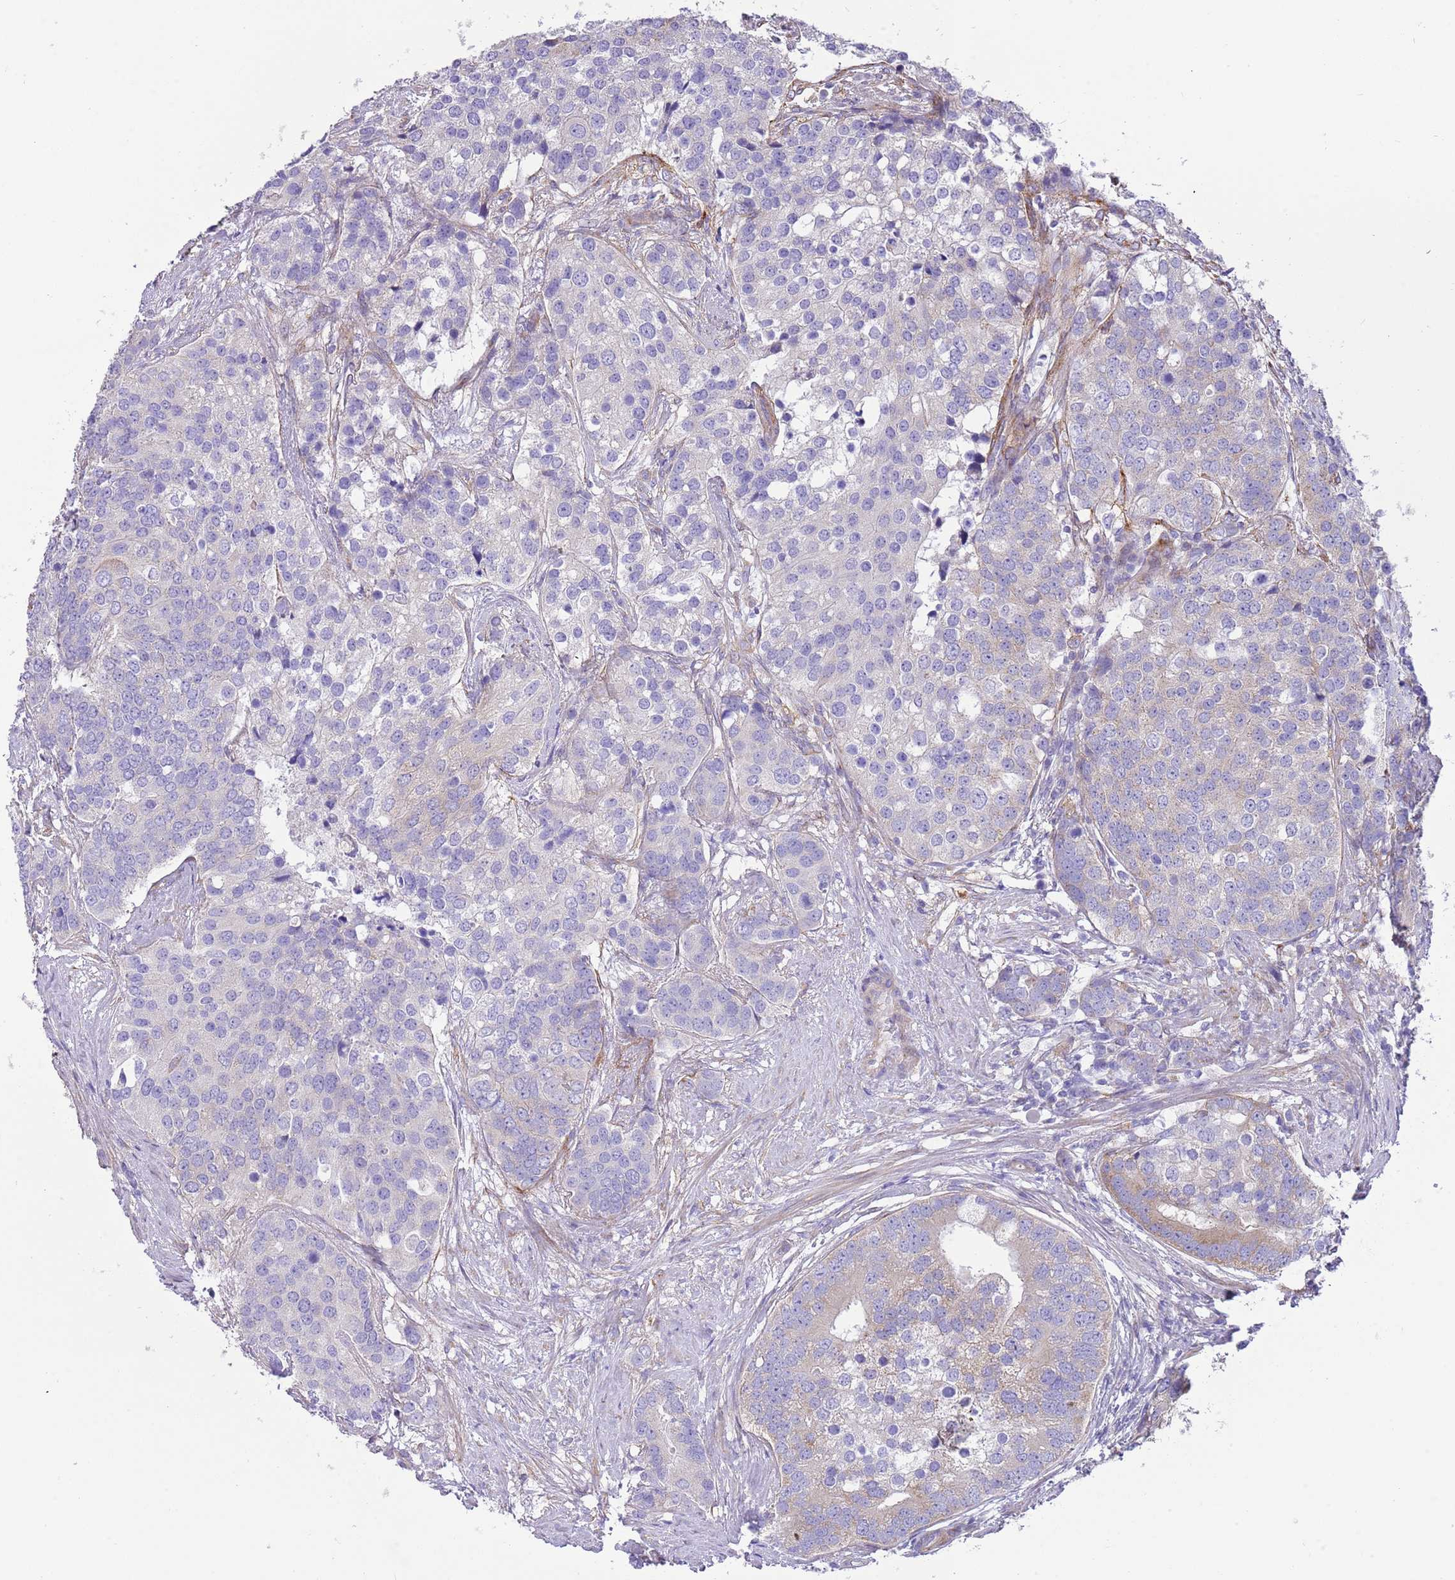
{"staining": {"intensity": "negative", "quantity": "none", "location": "none"}, "tissue": "prostate cancer", "cell_type": "Tumor cells", "image_type": "cancer", "snomed": [{"axis": "morphology", "description": "Adenocarcinoma, High grade"}, {"axis": "topography", "description": "Prostate"}], "caption": "This is an IHC image of prostate cancer (adenocarcinoma (high-grade)). There is no positivity in tumor cells.", "gene": "SERINC3", "patient": {"sex": "male", "age": 62}}